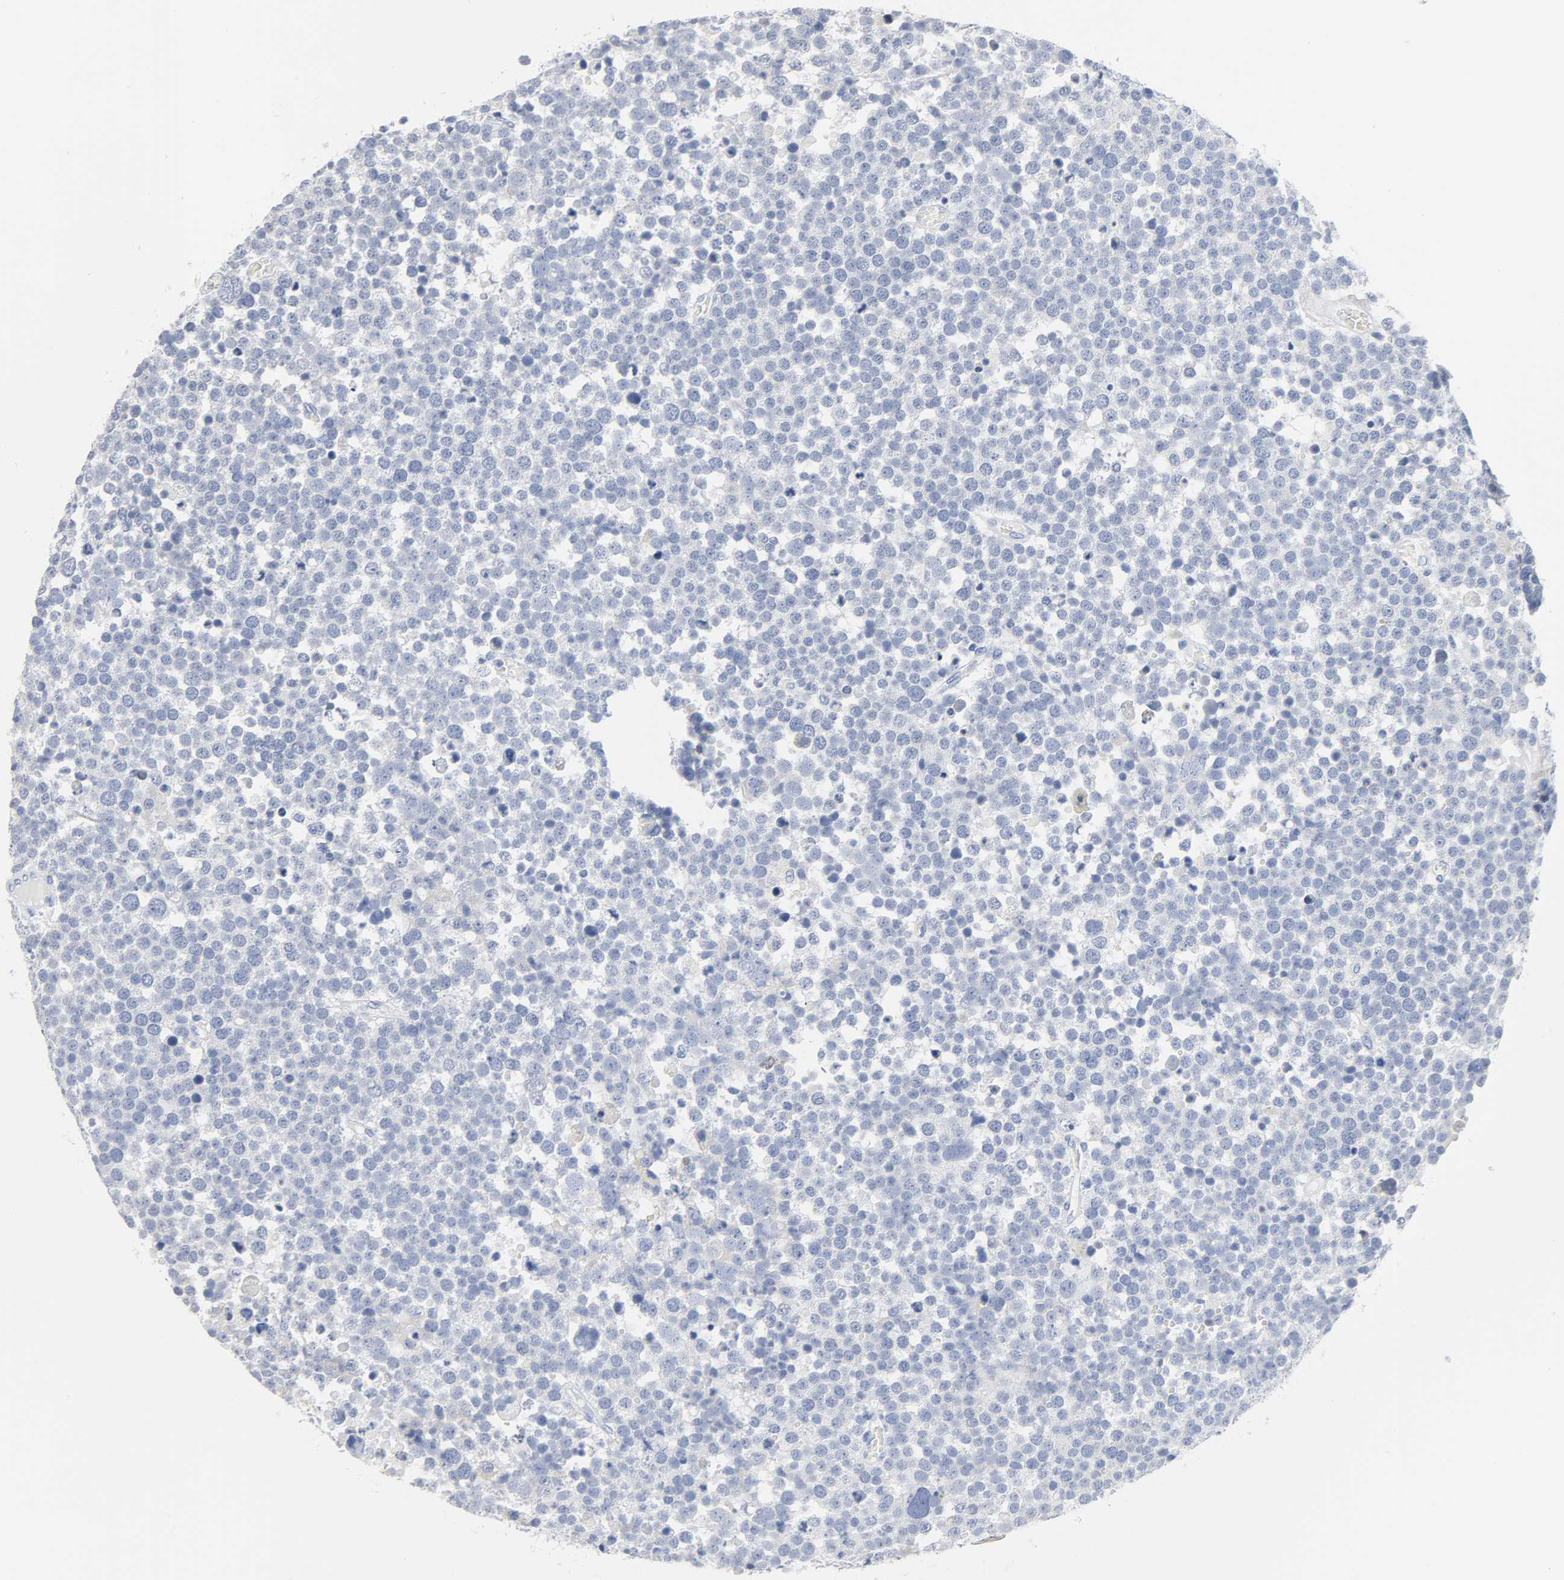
{"staining": {"intensity": "negative", "quantity": "none", "location": "none"}, "tissue": "testis cancer", "cell_type": "Tumor cells", "image_type": "cancer", "snomed": [{"axis": "morphology", "description": "Seminoma, NOS"}, {"axis": "topography", "description": "Testis"}], "caption": "Tumor cells show no significant protein expression in testis cancer (seminoma).", "gene": "ACP3", "patient": {"sex": "male", "age": 71}}